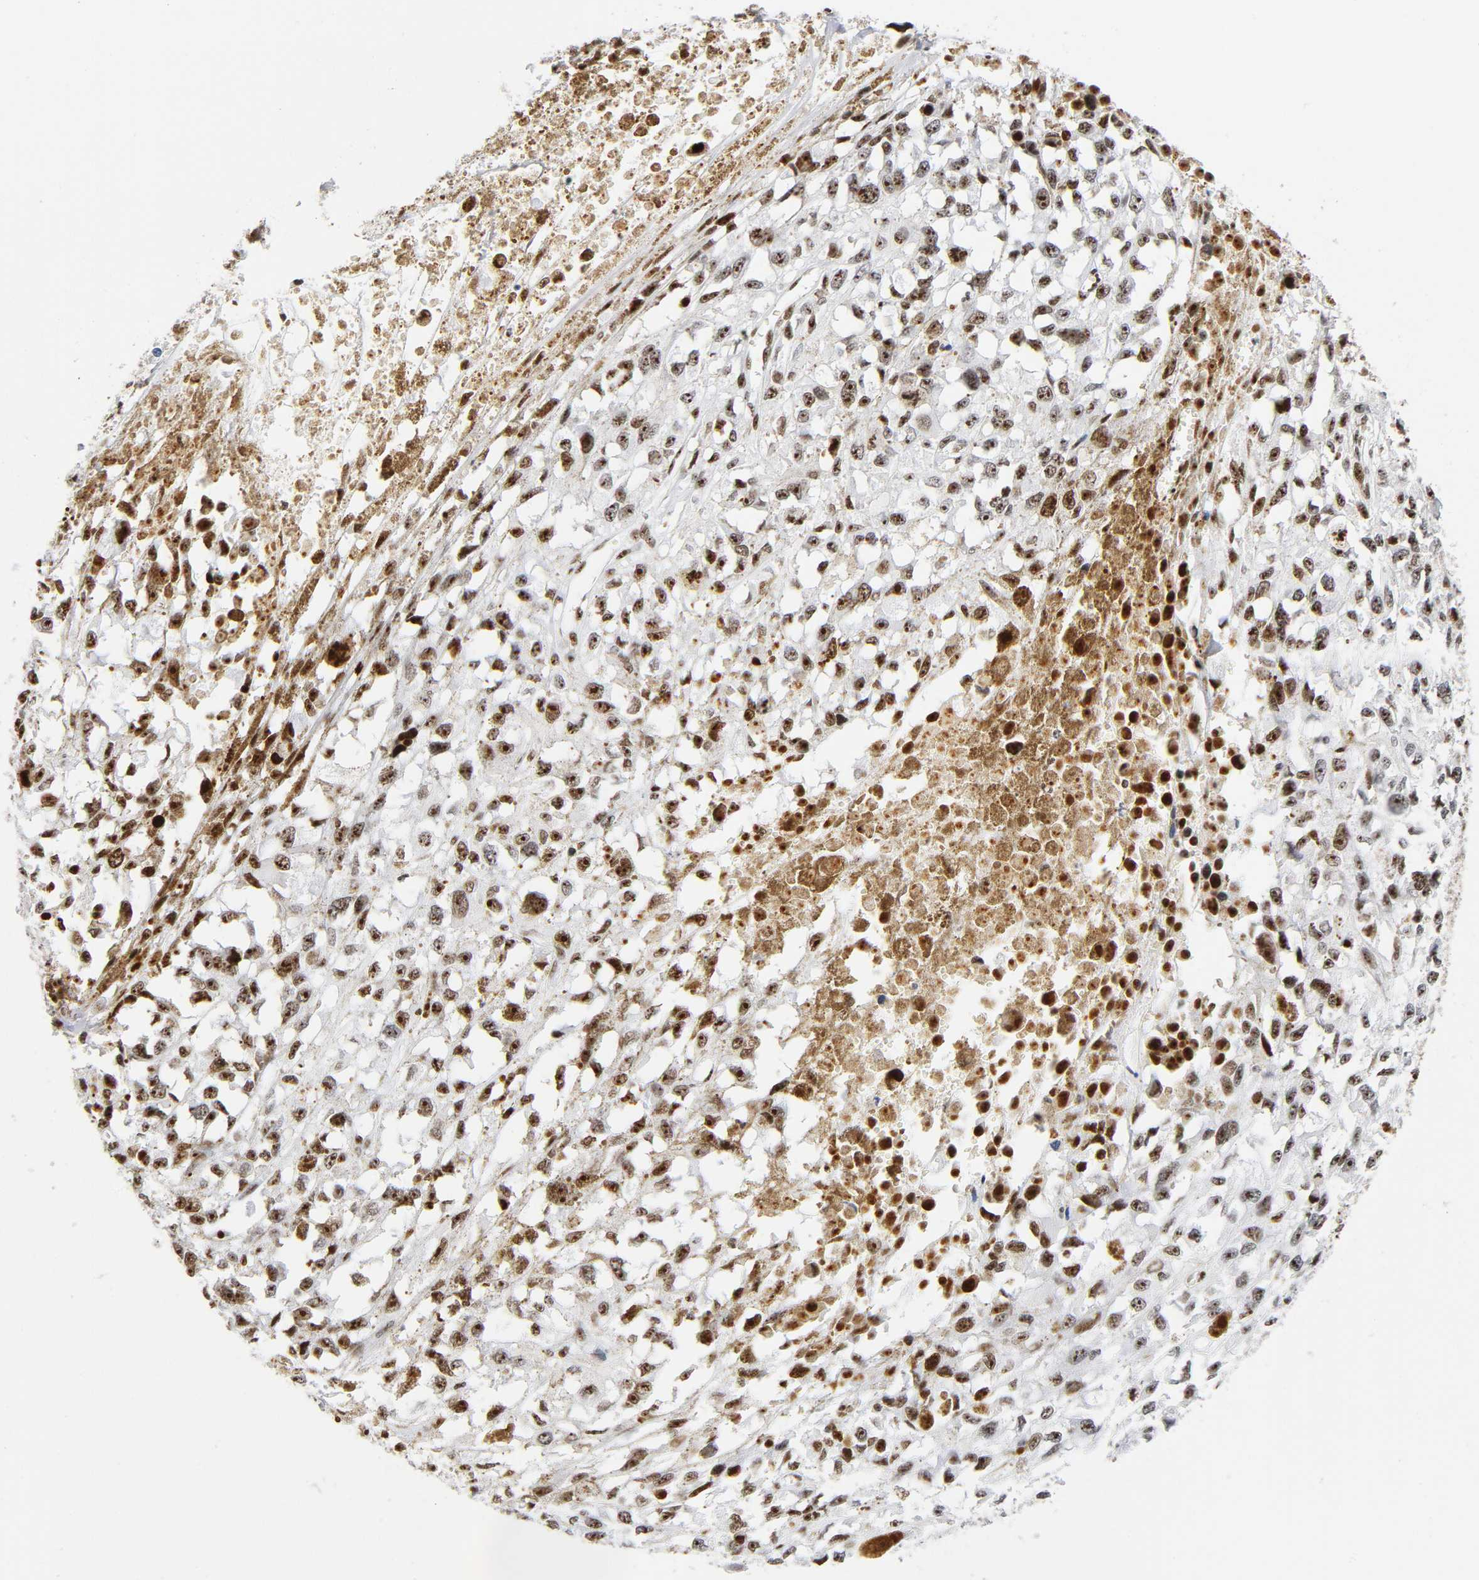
{"staining": {"intensity": "strong", "quantity": ">75%", "location": "nuclear"}, "tissue": "melanoma", "cell_type": "Tumor cells", "image_type": "cancer", "snomed": [{"axis": "morphology", "description": "Malignant melanoma, Metastatic site"}, {"axis": "topography", "description": "Lymph node"}], "caption": "Malignant melanoma (metastatic site) was stained to show a protein in brown. There is high levels of strong nuclear positivity in about >75% of tumor cells. (Brightfield microscopy of DAB IHC at high magnification).", "gene": "UBTF", "patient": {"sex": "male", "age": 59}}